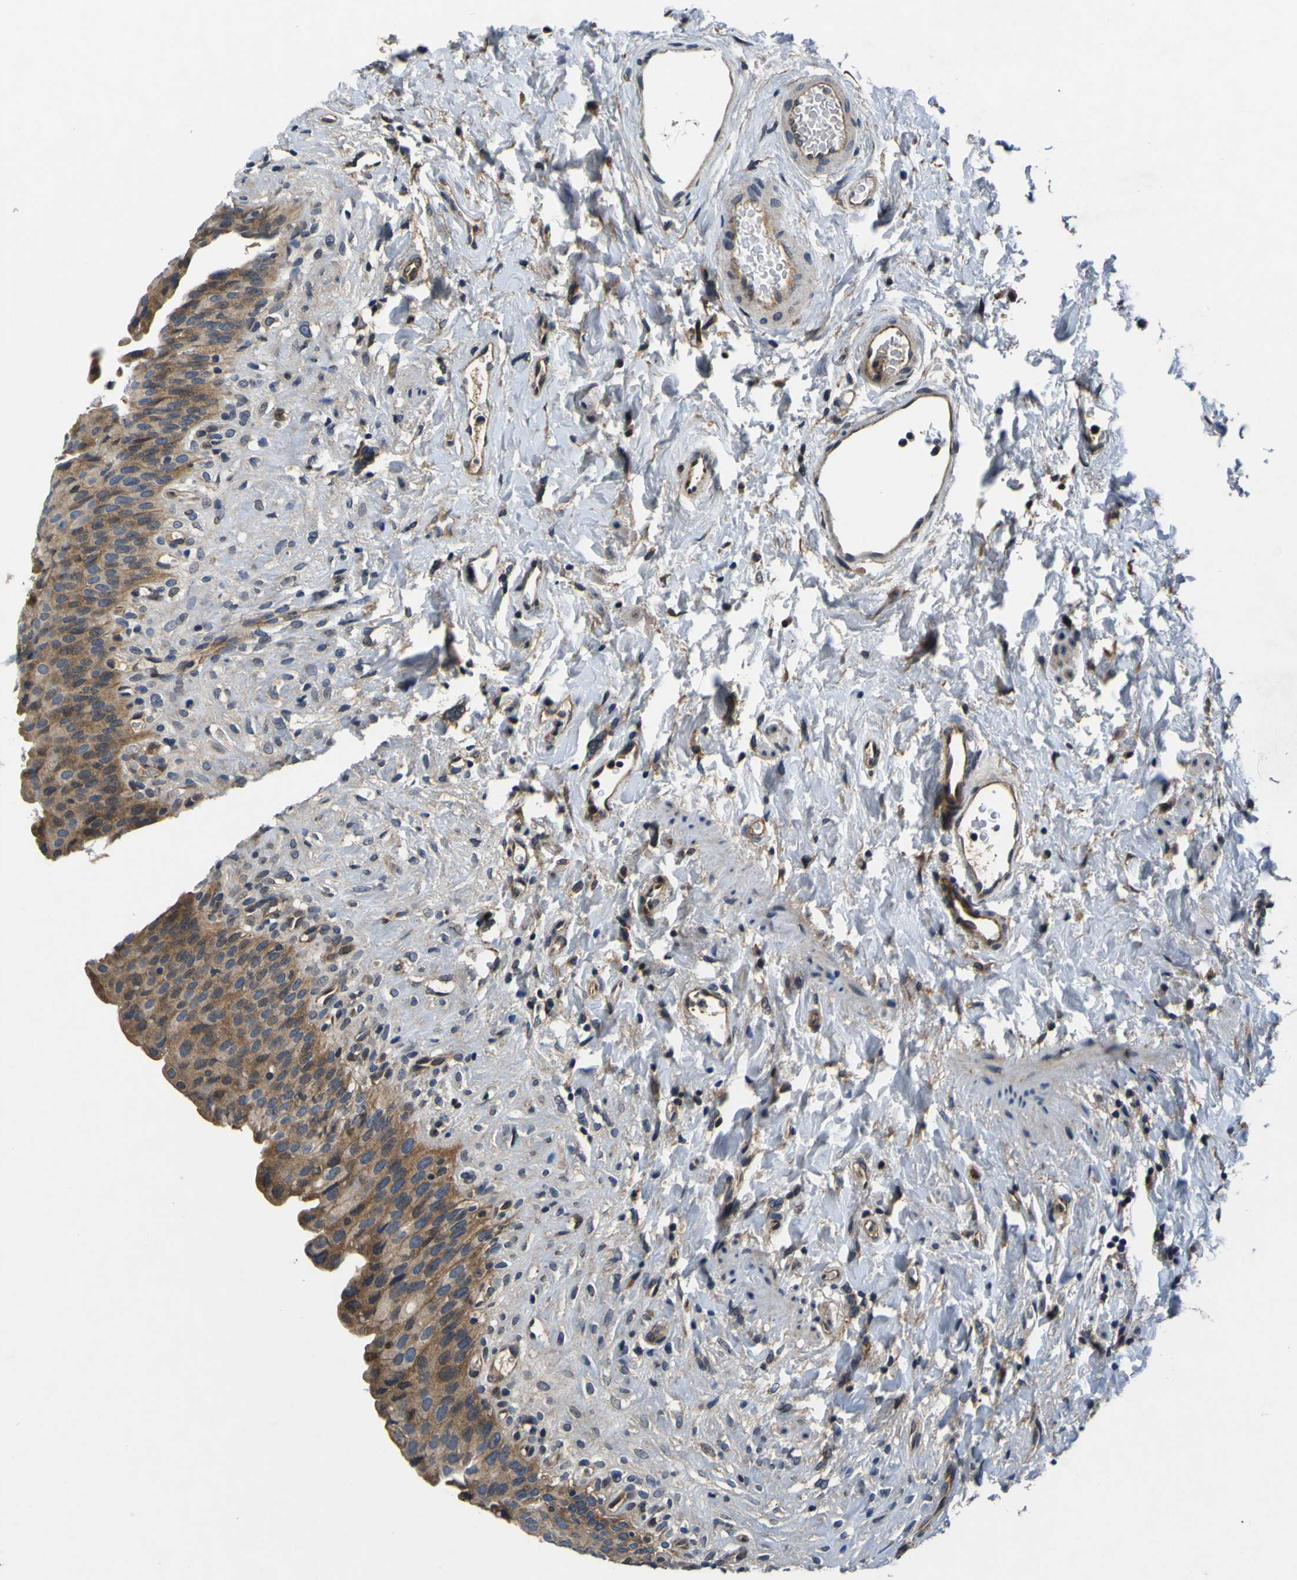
{"staining": {"intensity": "moderate", "quantity": ">75%", "location": "cytoplasmic/membranous"}, "tissue": "urinary bladder", "cell_type": "Urothelial cells", "image_type": "normal", "snomed": [{"axis": "morphology", "description": "Normal tissue, NOS"}, {"axis": "topography", "description": "Urinary bladder"}], "caption": "Immunohistochemistry (IHC) staining of normal urinary bladder, which exhibits medium levels of moderate cytoplasmic/membranous expression in approximately >75% of urothelial cells indicating moderate cytoplasmic/membranous protein positivity. The staining was performed using DAB (brown) for protein detection and nuclei were counterstained in hematoxylin (blue).", "gene": "EPHB4", "patient": {"sex": "female", "age": 79}}